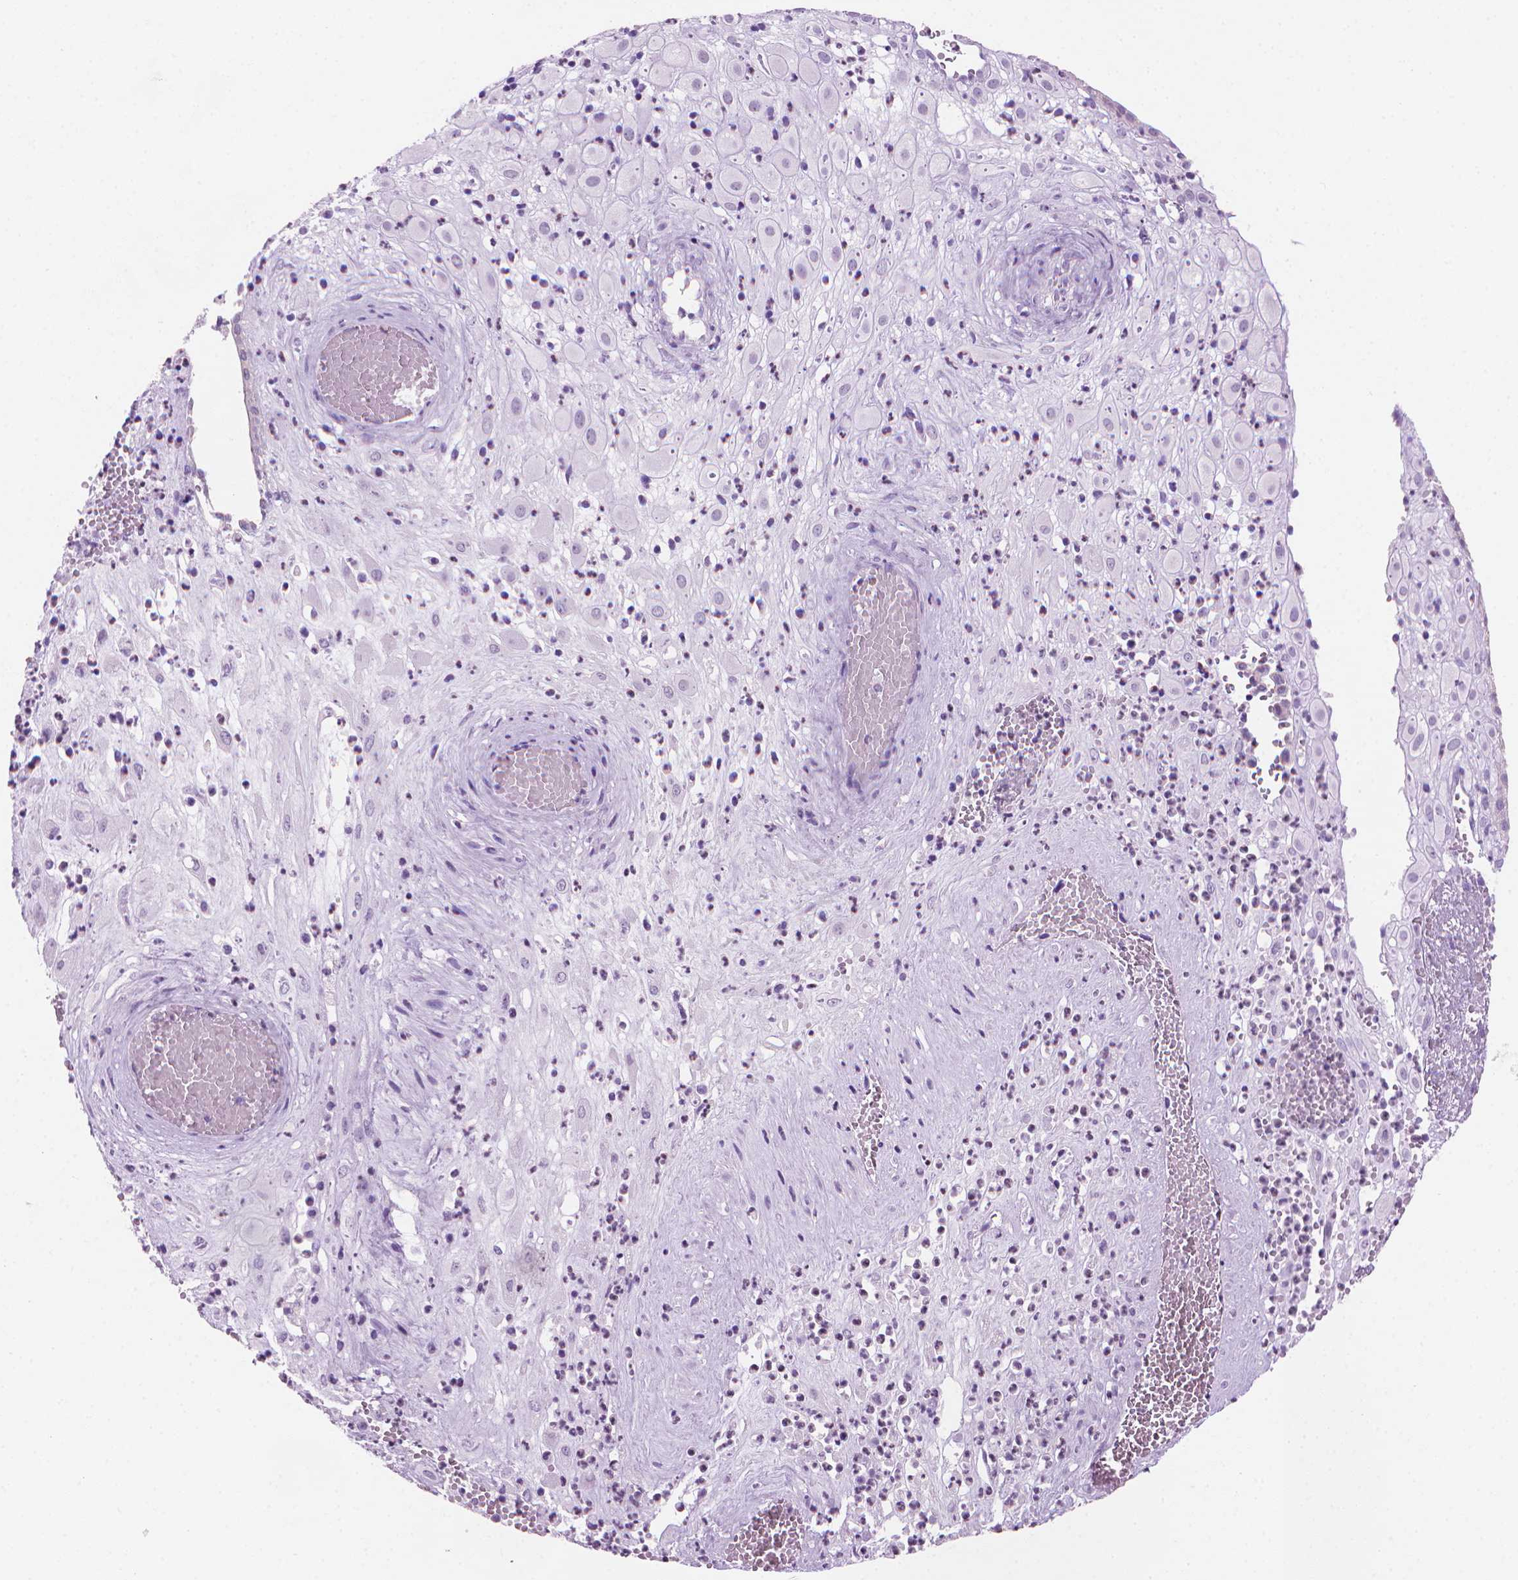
{"staining": {"intensity": "negative", "quantity": "none", "location": "none"}, "tissue": "placenta", "cell_type": "Decidual cells", "image_type": "normal", "snomed": [{"axis": "morphology", "description": "Normal tissue, NOS"}, {"axis": "topography", "description": "Placenta"}], "caption": "High magnification brightfield microscopy of unremarkable placenta stained with DAB (3,3'-diaminobenzidine) (brown) and counterstained with hematoxylin (blue): decidual cells show no significant positivity.", "gene": "TTC29", "patient": {"sex": "female", "age": 24}}